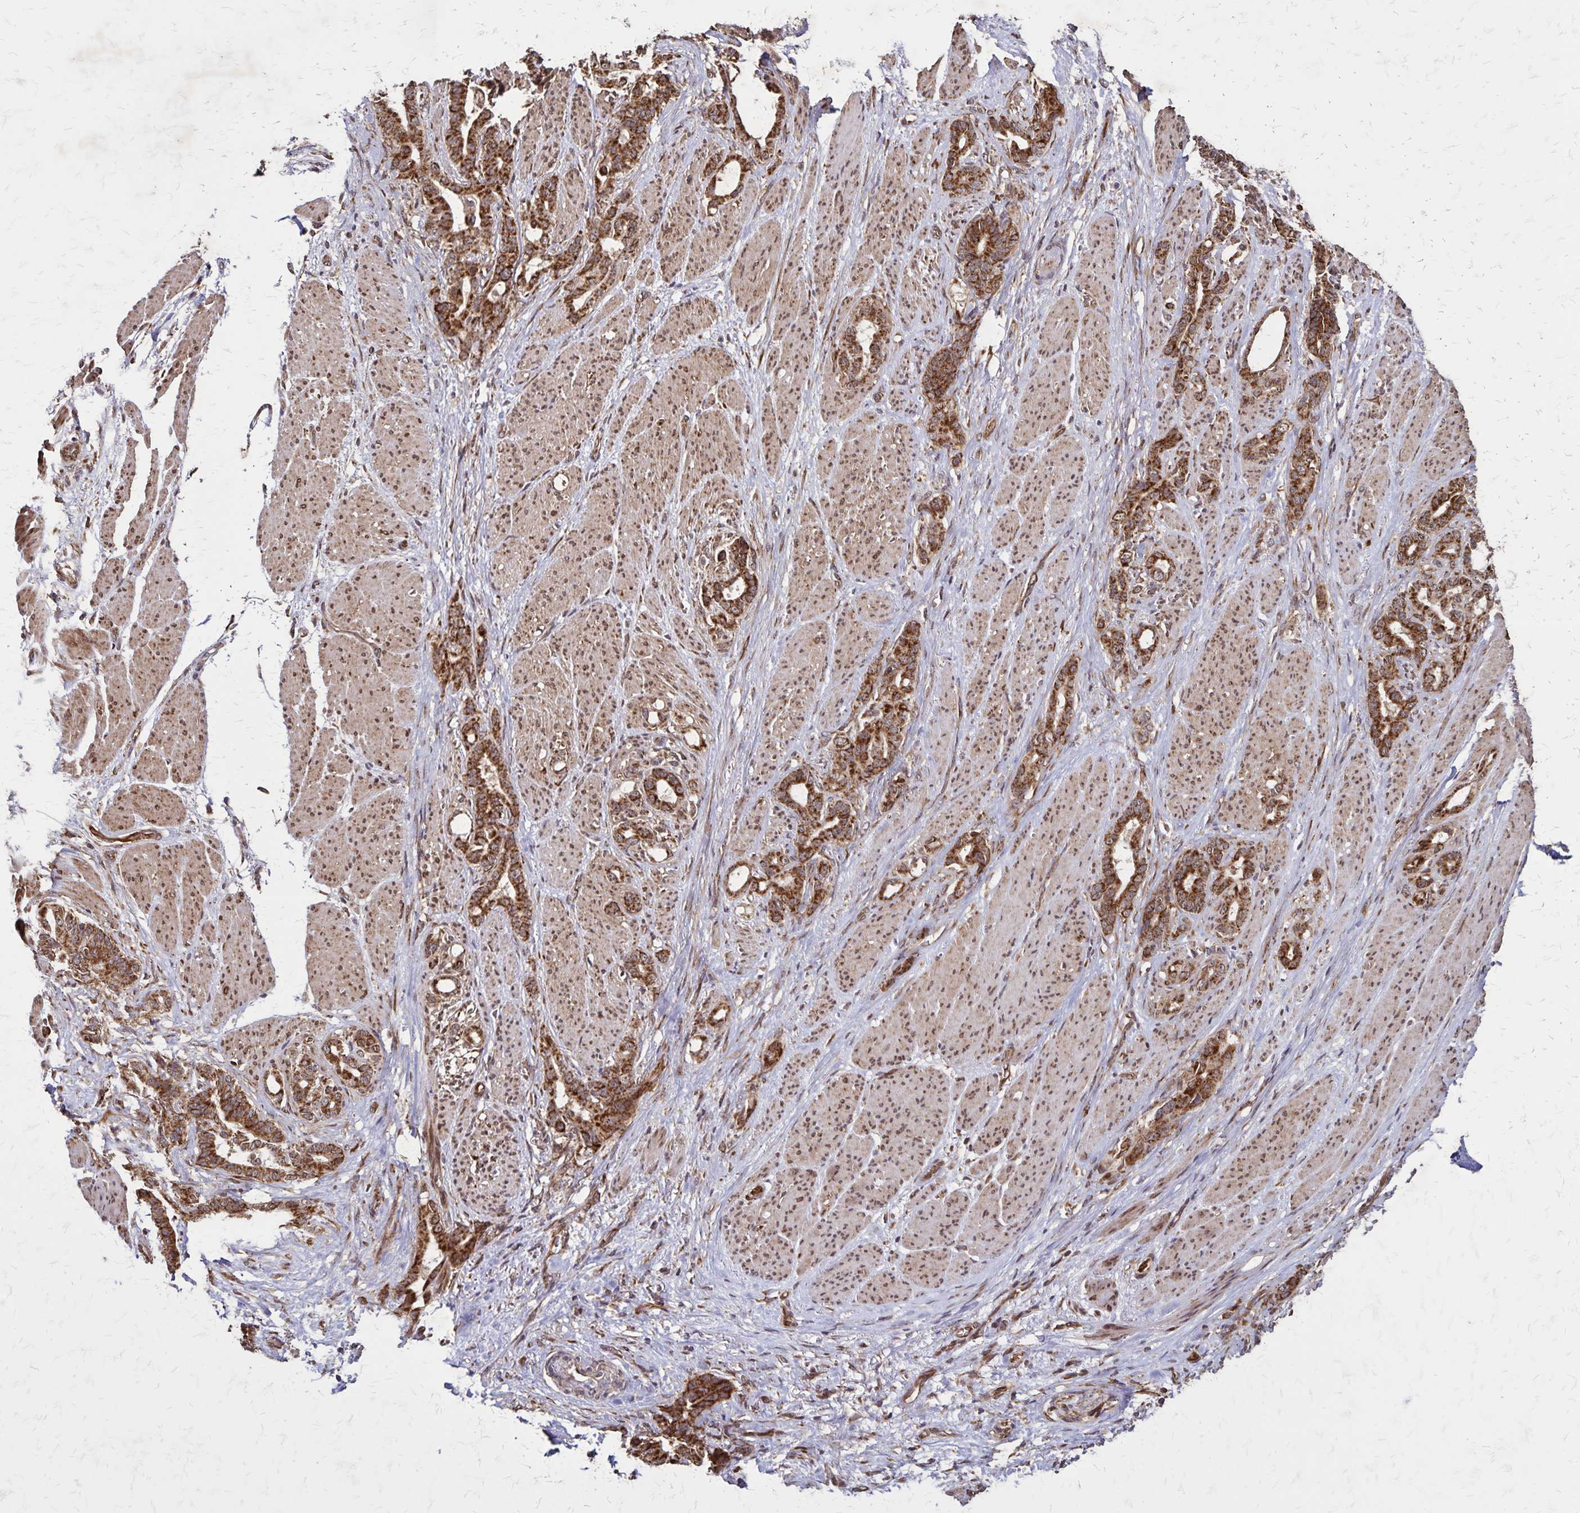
{"staining": {"intensity": "strong", "quantity": ">75%", "location": "cytoplasmic/membranous"}, "tissue": "stomach cancer", "cell_type": "Tumor cells", "image_type": "cancer", "snomed": [{"axis": "morphology", "description": "Normal tissue, NOS"}, {"axis": "morphology", "description": "Adenocarcinoma, NOS"}, {"axis": "topography", "description": "Esophagus"}, {"axis": "topography", "description": "Stomach, upper"}], "caption": "Stomach adenocarcinoma stained for a protein reveals strong cytoplasmic/membranous positivity in tumor cells.", "gene": "NFS1", "patient": {"sex": "male", "age": 62}}